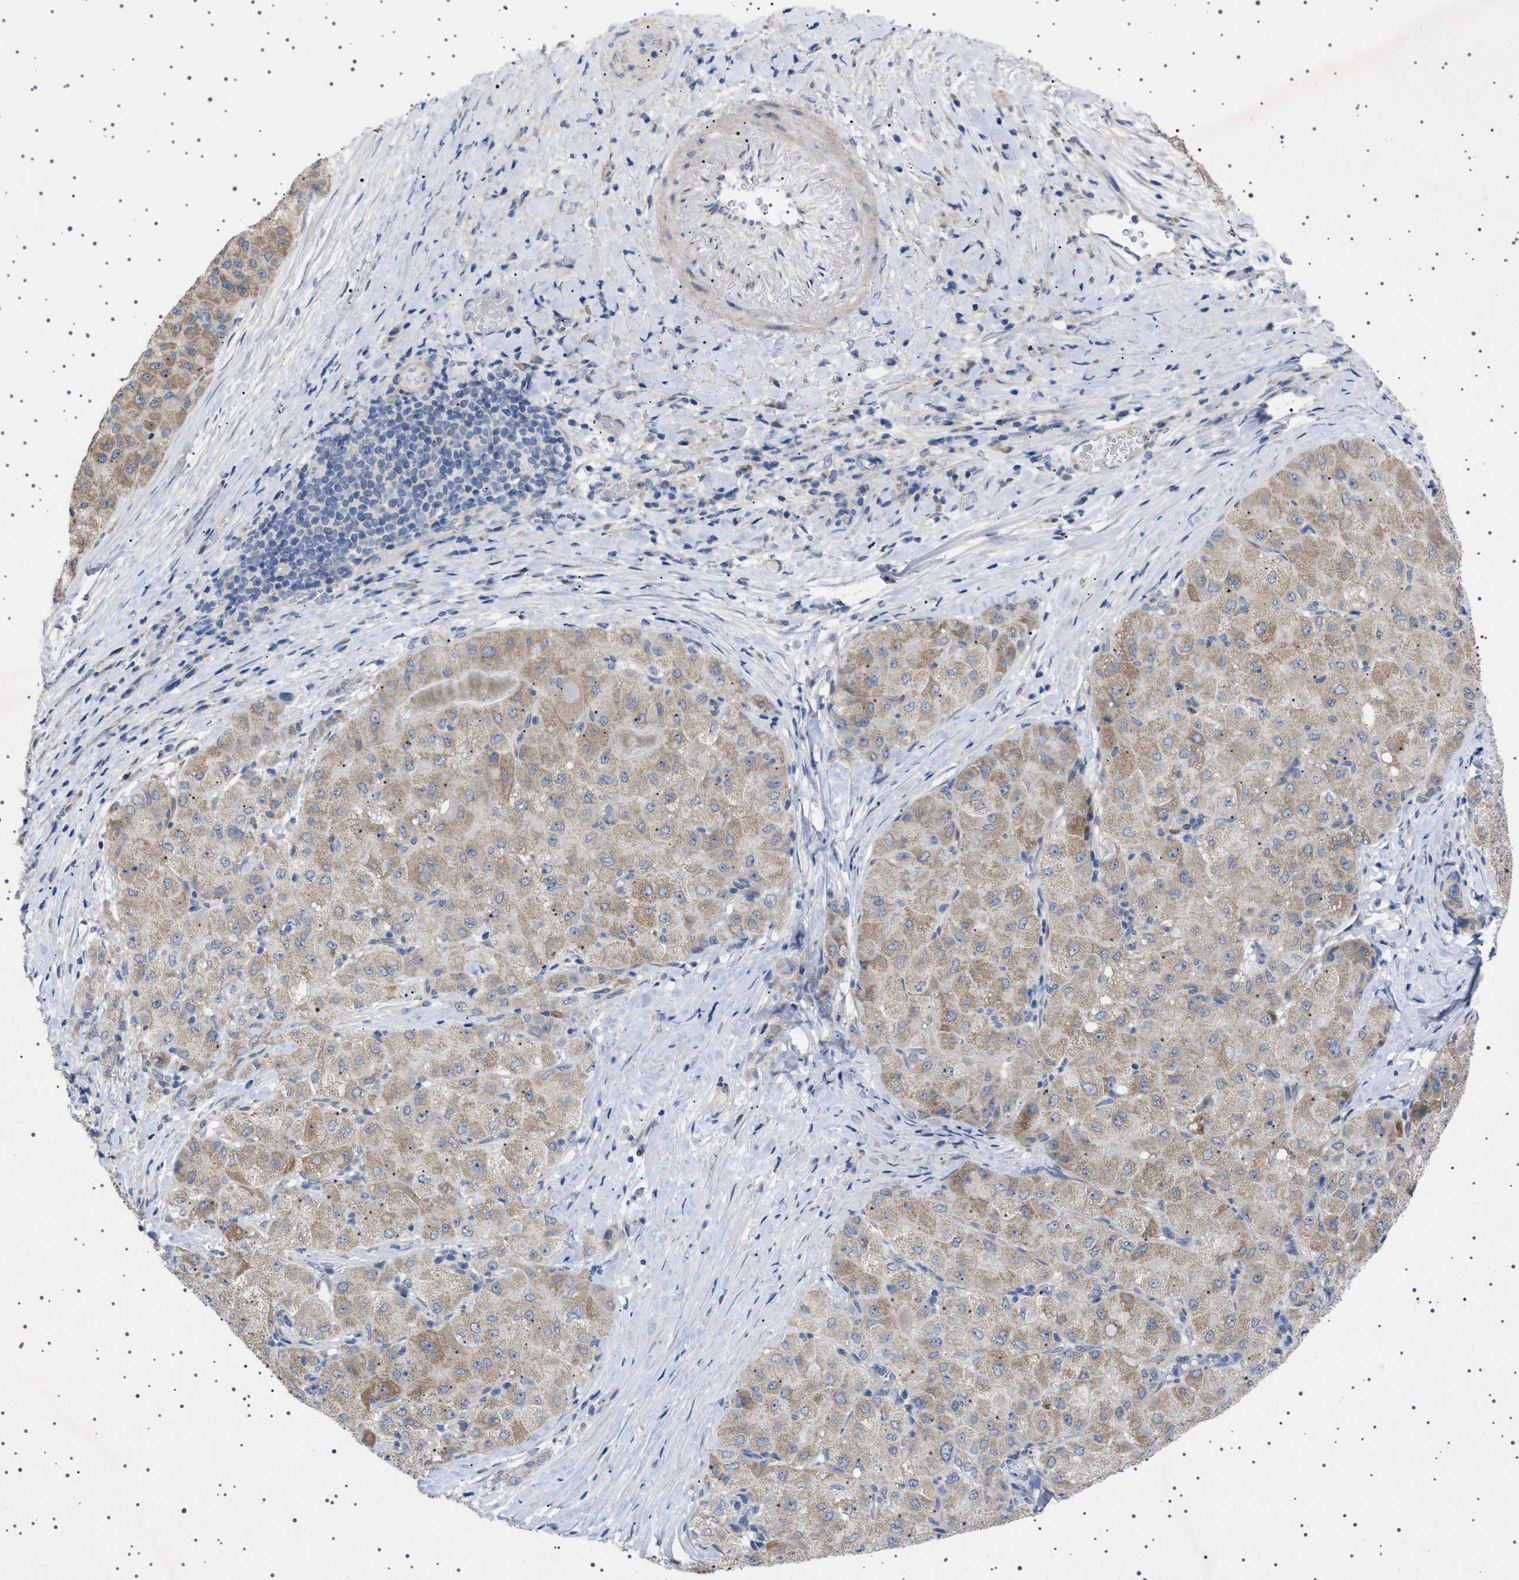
{"staining": {"intensity": "moderate", "quantity": "25%-75%", "location": "cytoplasmic/membranous"}, "tissue": "liver cancer", "cell_type": "Tumor cells", "image_type": "cancer", "snomed": [{"axis": "morphology", "description": "Carcinoma, Hepatocellular, NOS"}, {"axis": "topography", "description": "Liver"}], "caption": "Liver cancer (hepatocellular carcinoma) was stained to show a protein in brown. There is medium levels of moderate cytoplasmic/membranous expression in about 25%-75% of tumor cells. Using DAB (brown) and hematoxylin (blue) stains, captured at high magnification using brightfield microscopy.", "gene": "HTR1A", "patient": {"sex": "male", "age": 80}}